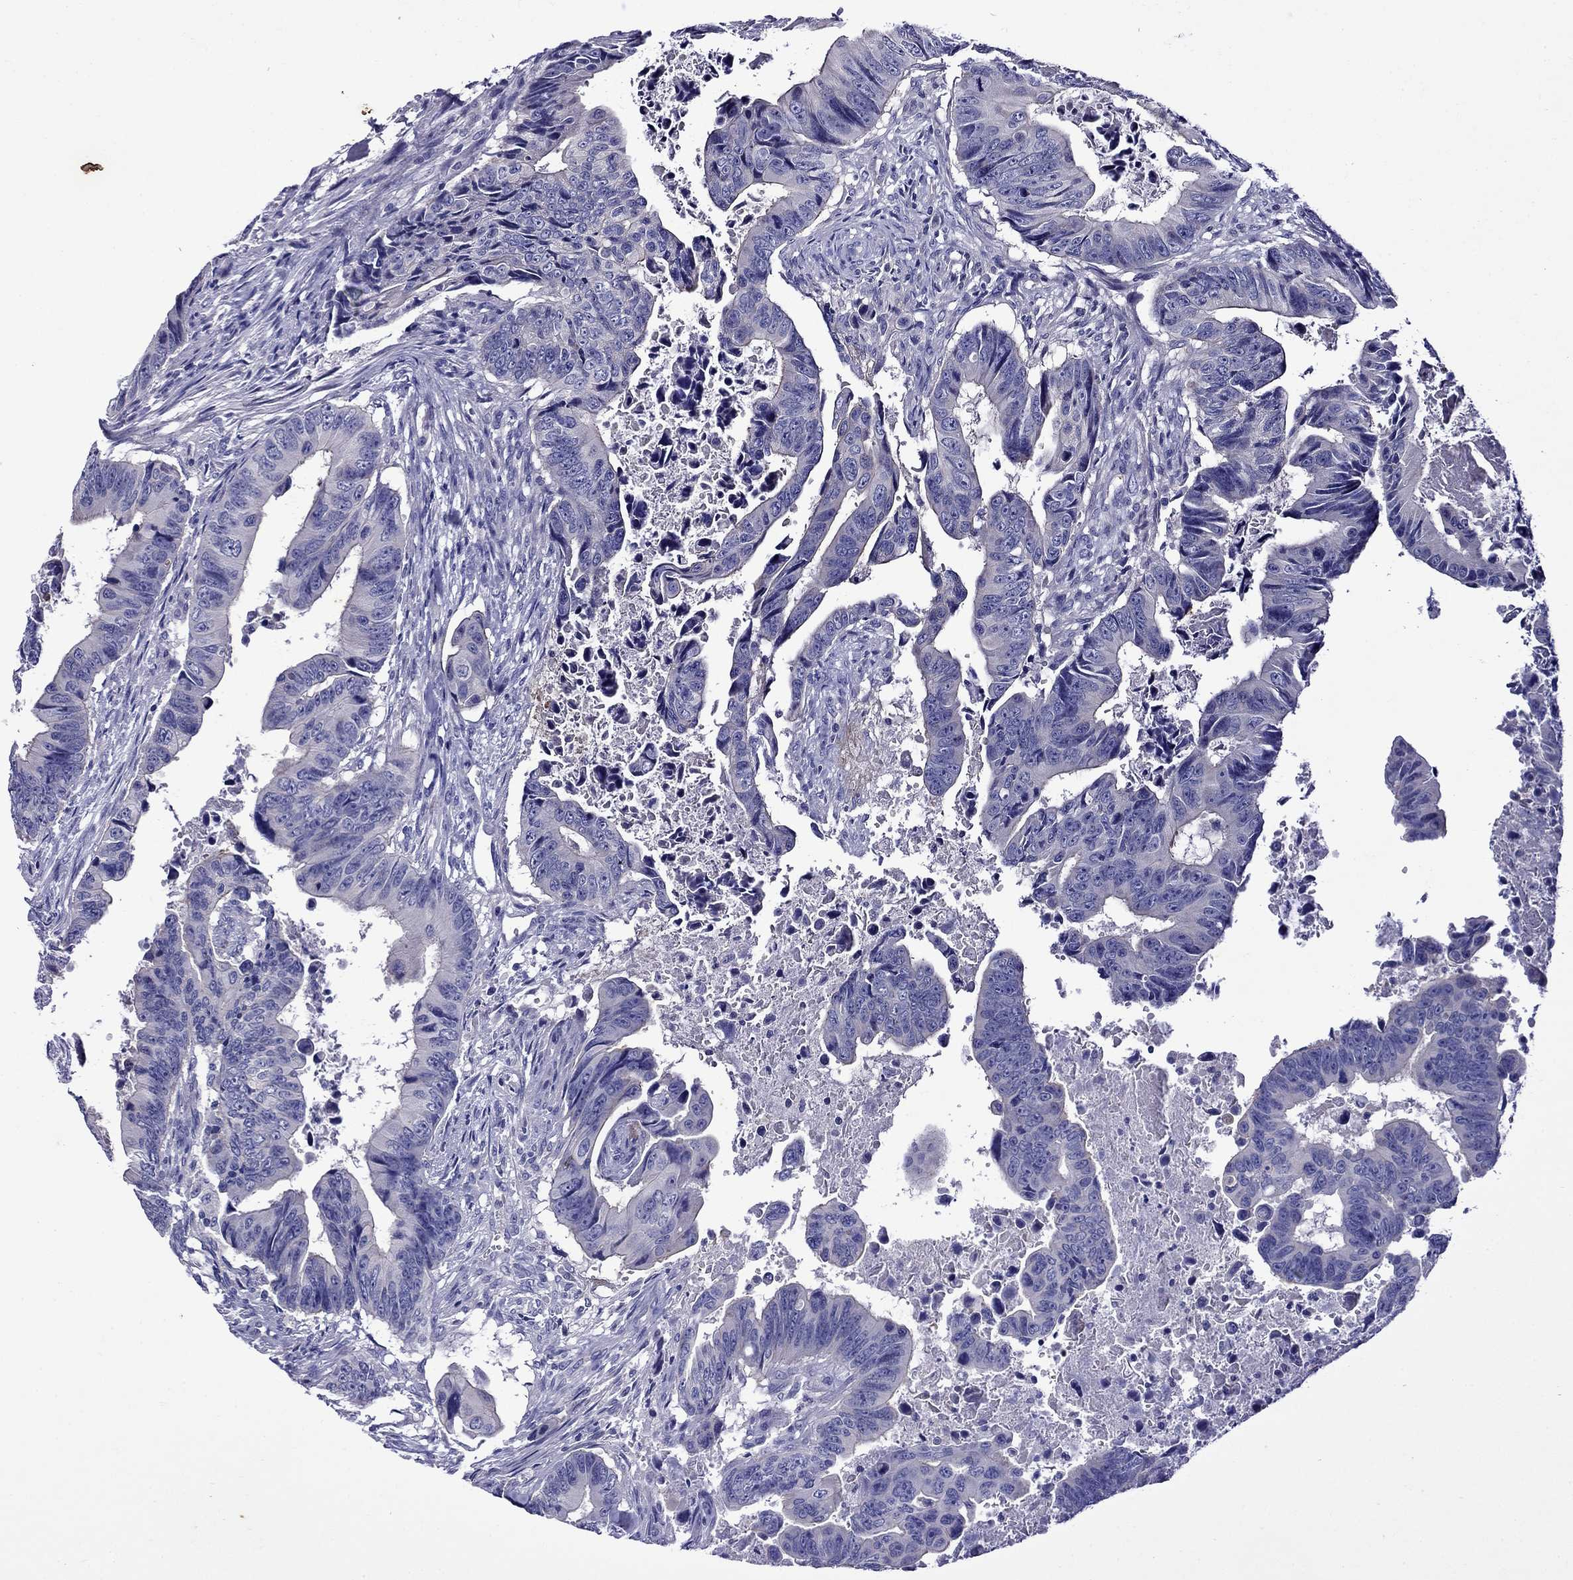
{"staining": {"intensity": "negative", "quantity": "none", "location": "none"}, "tissue": "colorectal cancer", "cell_type": "Tumor cells", "image_type": "cancer", "snomed": [{"axis": "morphology", "description": "Adenocarcinoma, NOS"}, {"axis": "topography", "description": "Colon"}], "caption": "High magnification brightfield microscopy of colorectal adenocarcinoma stained with DAB (brown) and counterstained with hematoxylin (blue): tumor cells show no significant expression.", "gene": "STAR", "patient": {"sex": "female", "age": 87}}